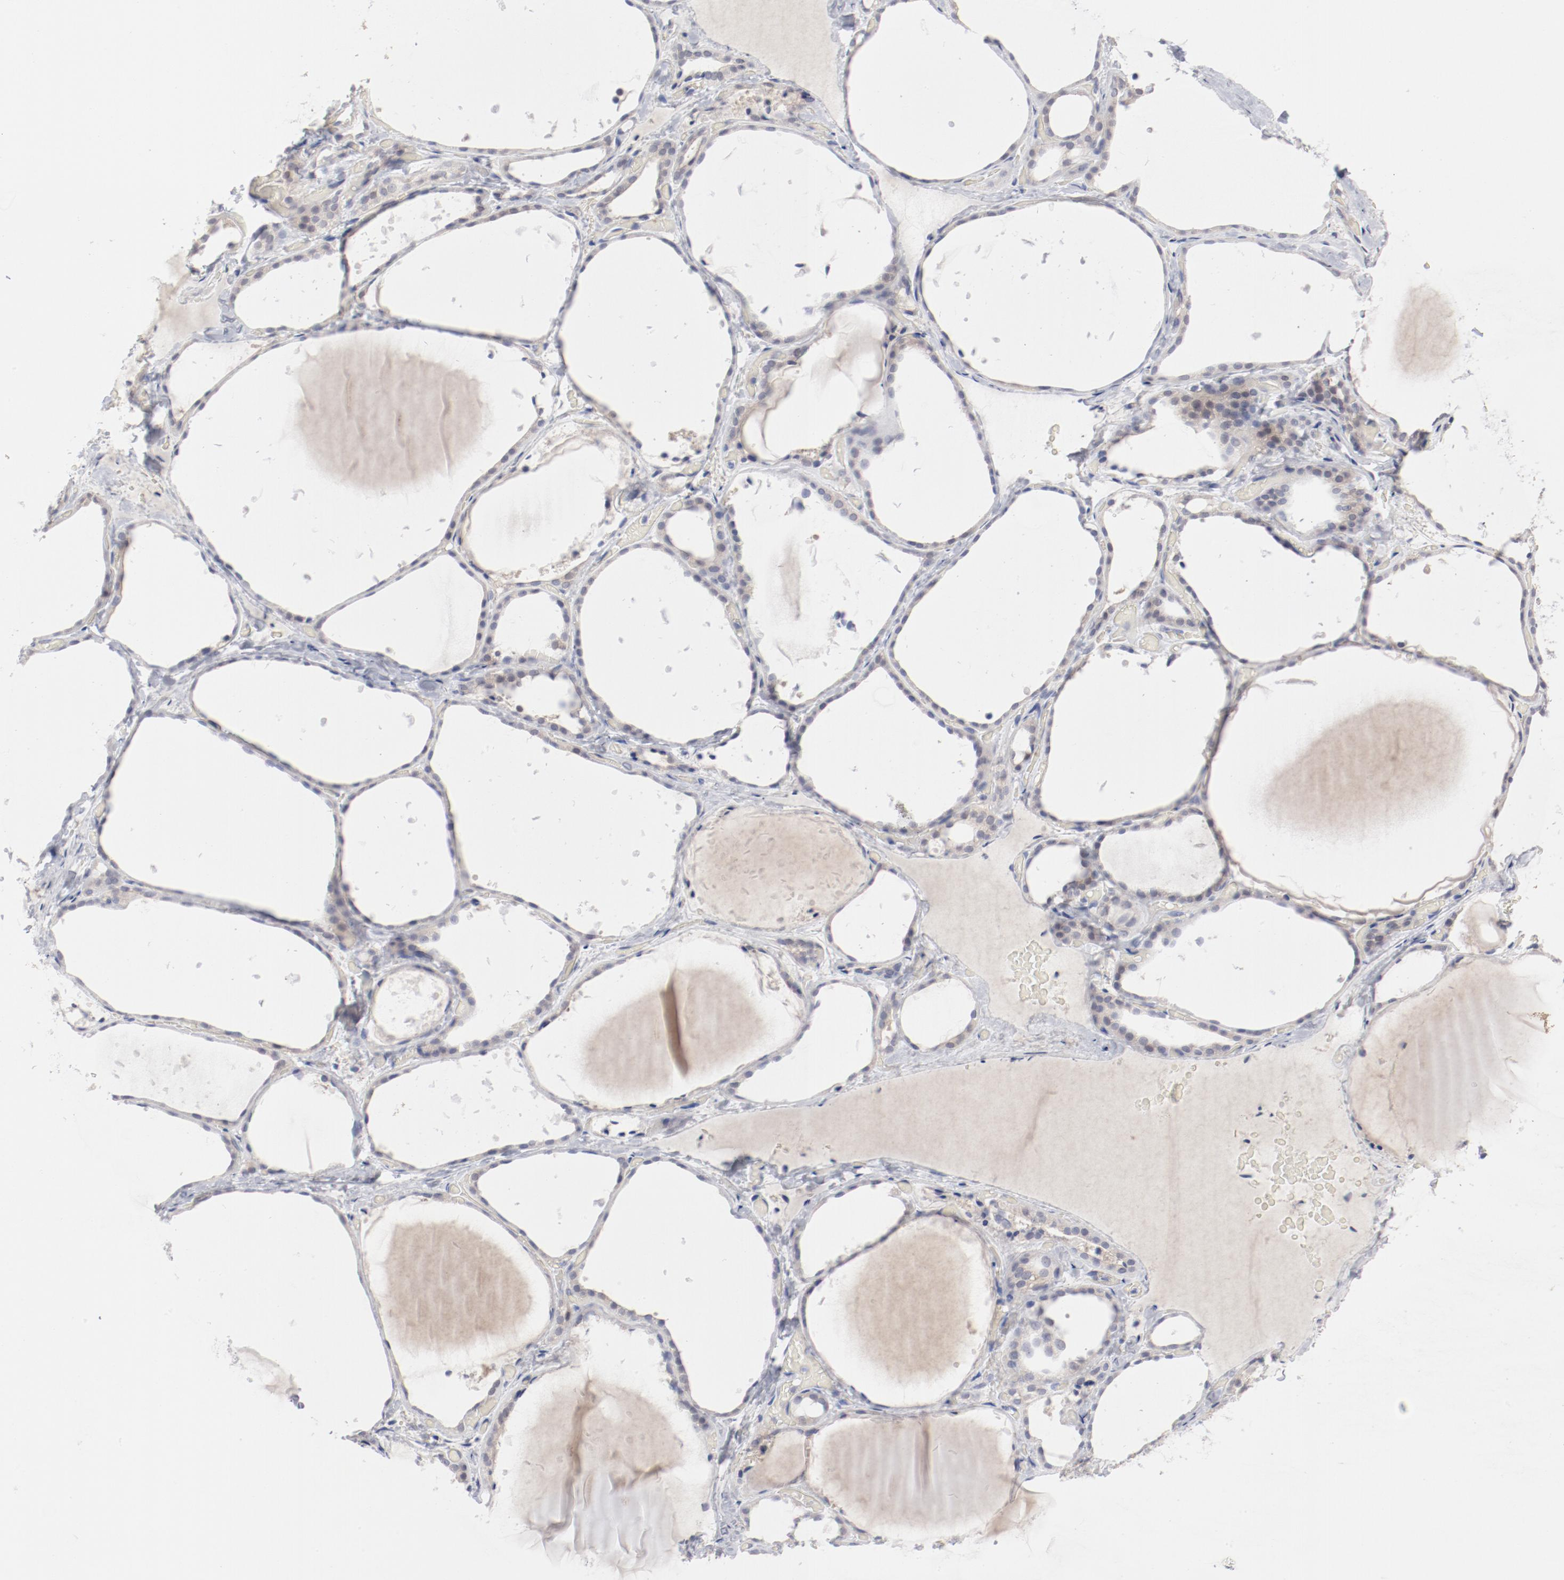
{"staining": {"intensity": "weak", "quantity": "<25%", "location": "cytoplasmic/membranous"}, "tissue": "thyroid gland", "cell_type": "Glandular cells", "image_type": "normal", "snomed": [{"axis": "morphology", "description": "Normal tissue, NOS"}, {"axis": "topography", "description": "Thyroid gland"}], "caption": "Histopathology image shows no significant protein staining in glandular cells of unremarkable thyroid gland. (DAB immunohistochemistry visualized using brightfield microscopy, high magnification).", "gene": "SH3BGR", "patient": {"sex": "female", "age": 22}}